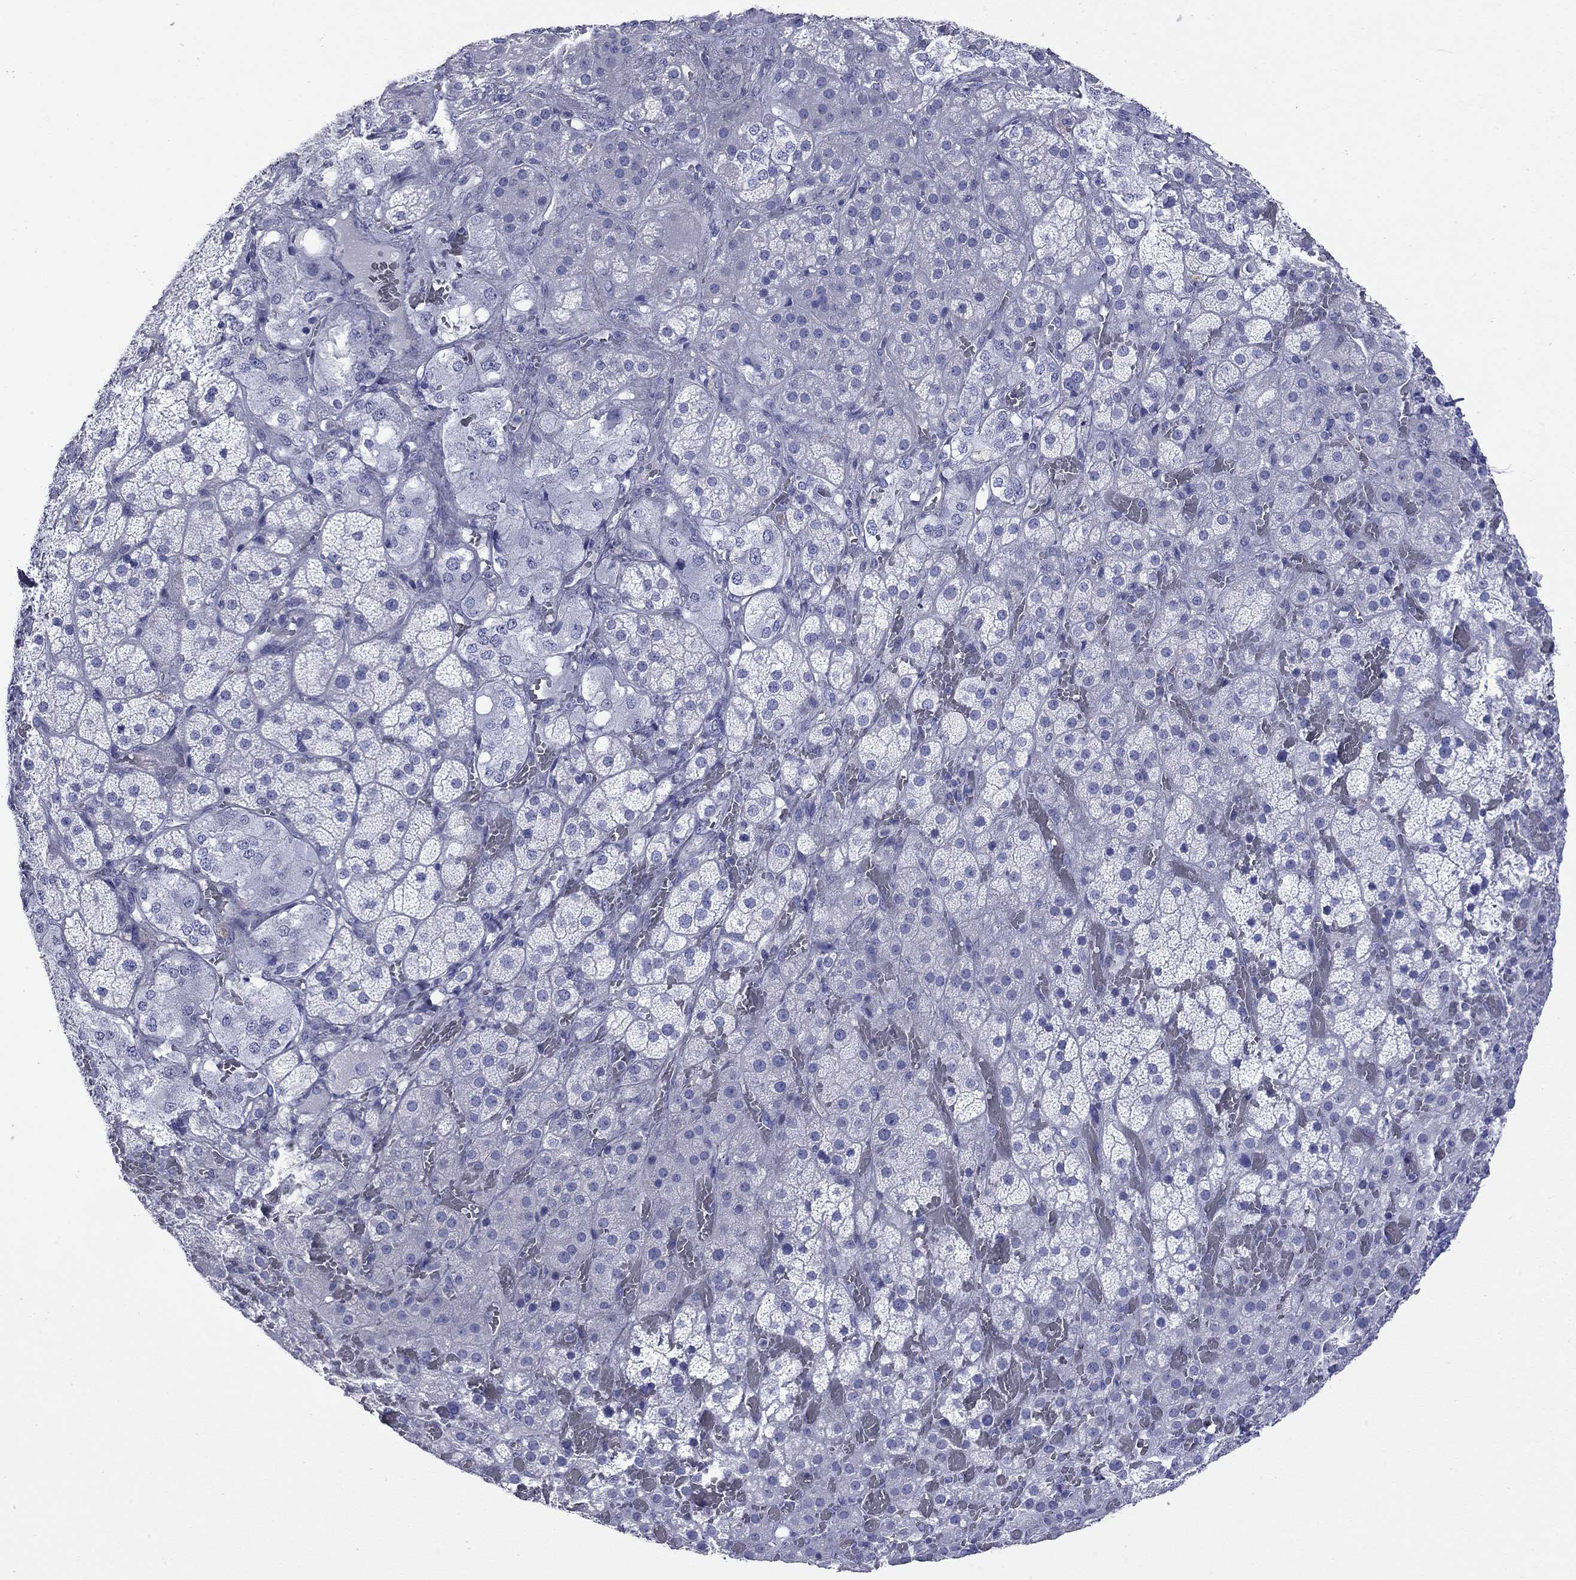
{"staining": {"intensity": "negative", "quantity": "none", "location": "none"}, "tissue": "adrenal gland", "cell_type": "Glandular cells", "image_type": "normal", "snomed": [{"axis": "morphology", "description": "Normal tissue, NOS"}, {"axis": "topography", "description": "Adrenal gland"}], "caption": "Immunohistochemistry micrograph of normal human adrenal gland stained for a protein (brown), which demonstrates no staining in glandular cells.", "gene": "ACTL7B", "patient": {"sex": "male", "age": 57}}